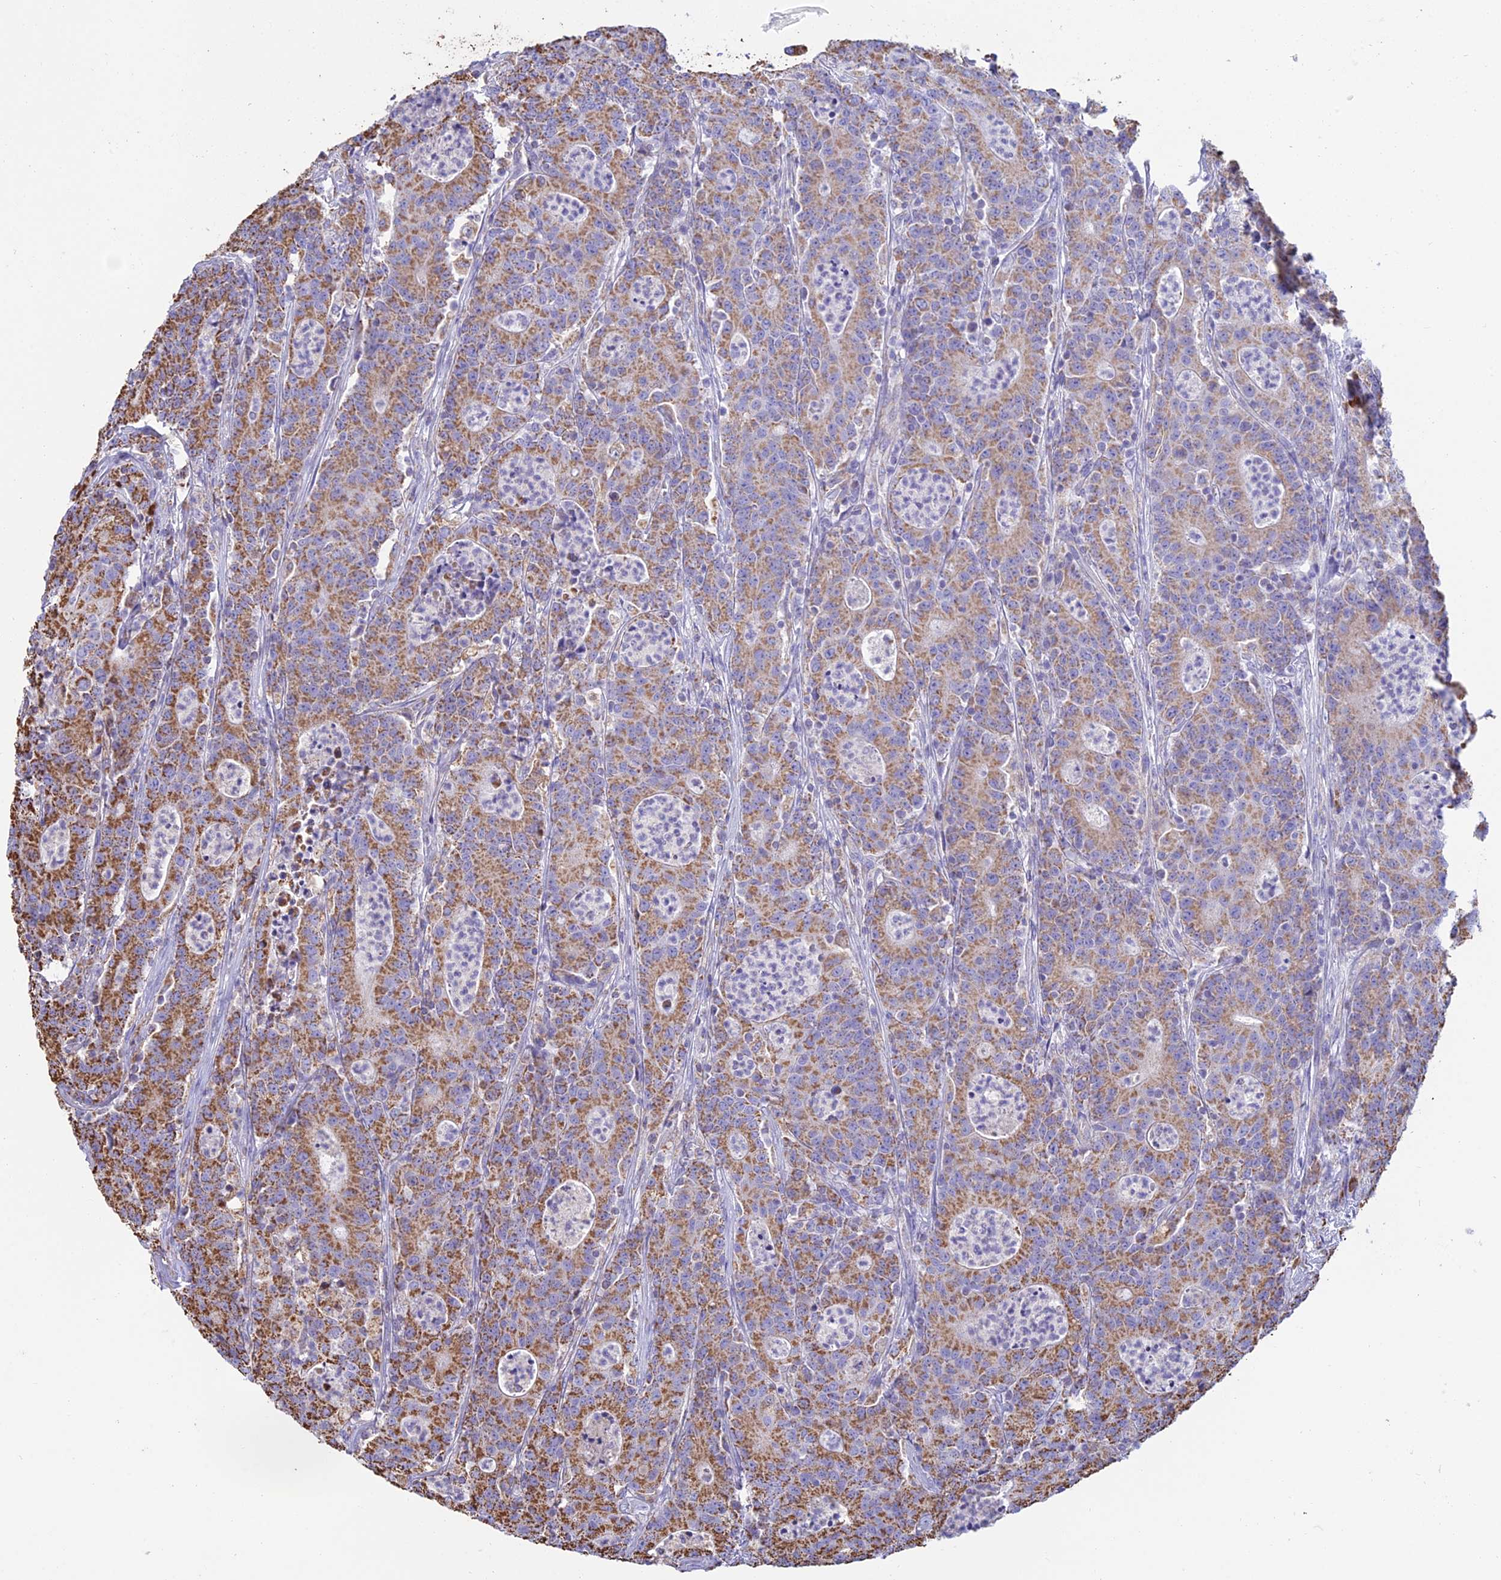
{"staining": {"intensity": "moderate", "quantity": ">75%", "location": "cytoplasmic/membranous"}, "tissue": "colorectal cancer", "cell_type": "Tumor cells", "image_type": "cancer", "snomed": [{"axis": "morphology", "description": "Adenocarcinoma, NOS"}, {"axis": "topography", "description": "Colon"}], "caption": "DAB immunohistochemical staining of human colorectal adenocarcinoma demonstrates moderate cytoplasmic/membranous protein positivity in approximately >75% of tumor cells.", "gene": "OR2W3", "patient": {"sex": "male", "age": 83}}